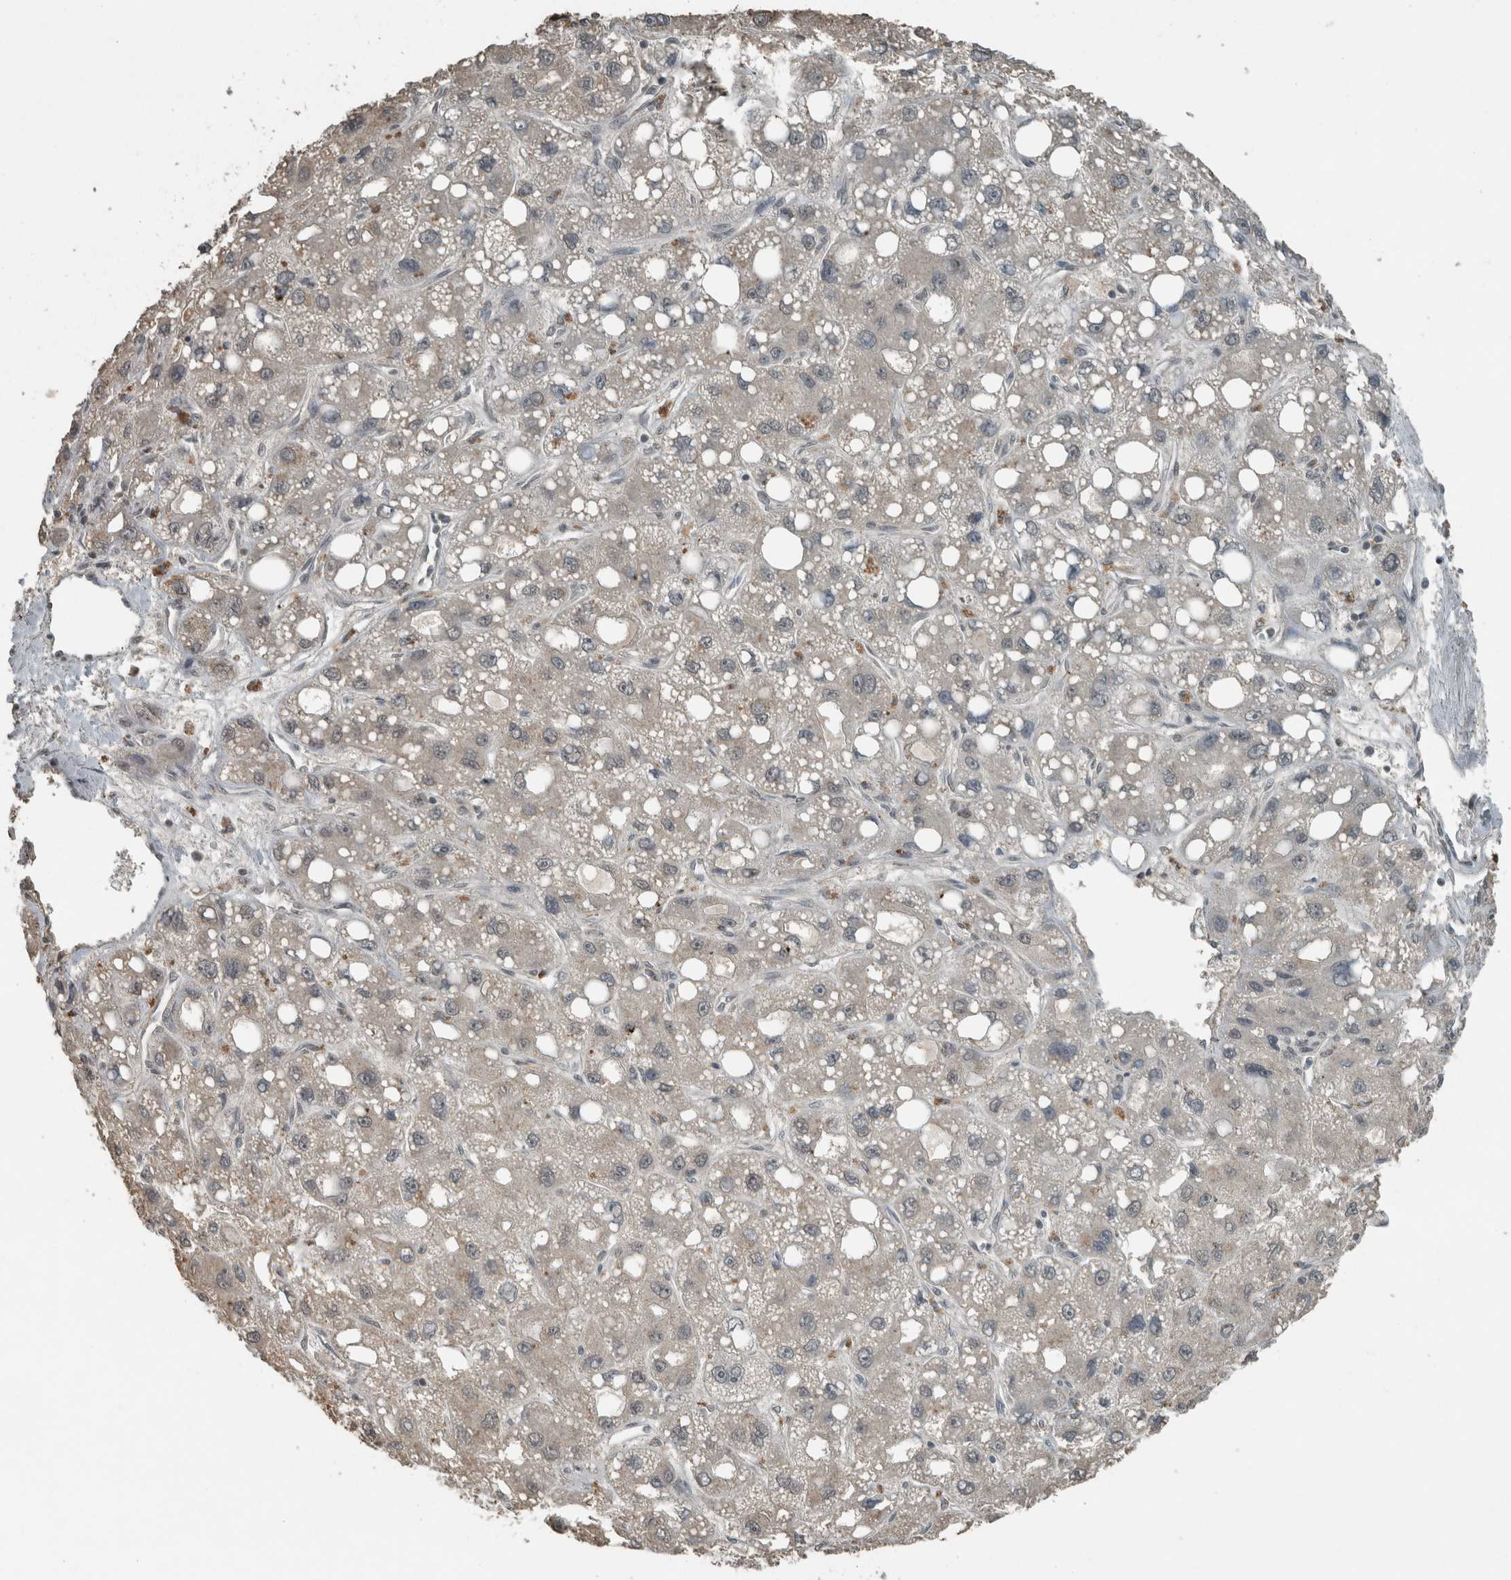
{"staining": {"intensity": "negative", "quantity": "none", "location": "none"}, "tissue": "liver cancer", "cell_type": "Tumor cells", "image_type": "cancer", "snomed": [{"axis": "morphology", "description": "Carcinoma, Hepatocellular, NOS"}, {"axis": "topography", "description": "Liver"}], "caption": "The photomicrograph reveals no staining of tumor cells in liver hepatocellular carcinoma.", "gene": "ZNF24", "patient": {"sex": "male", "age": 55}}